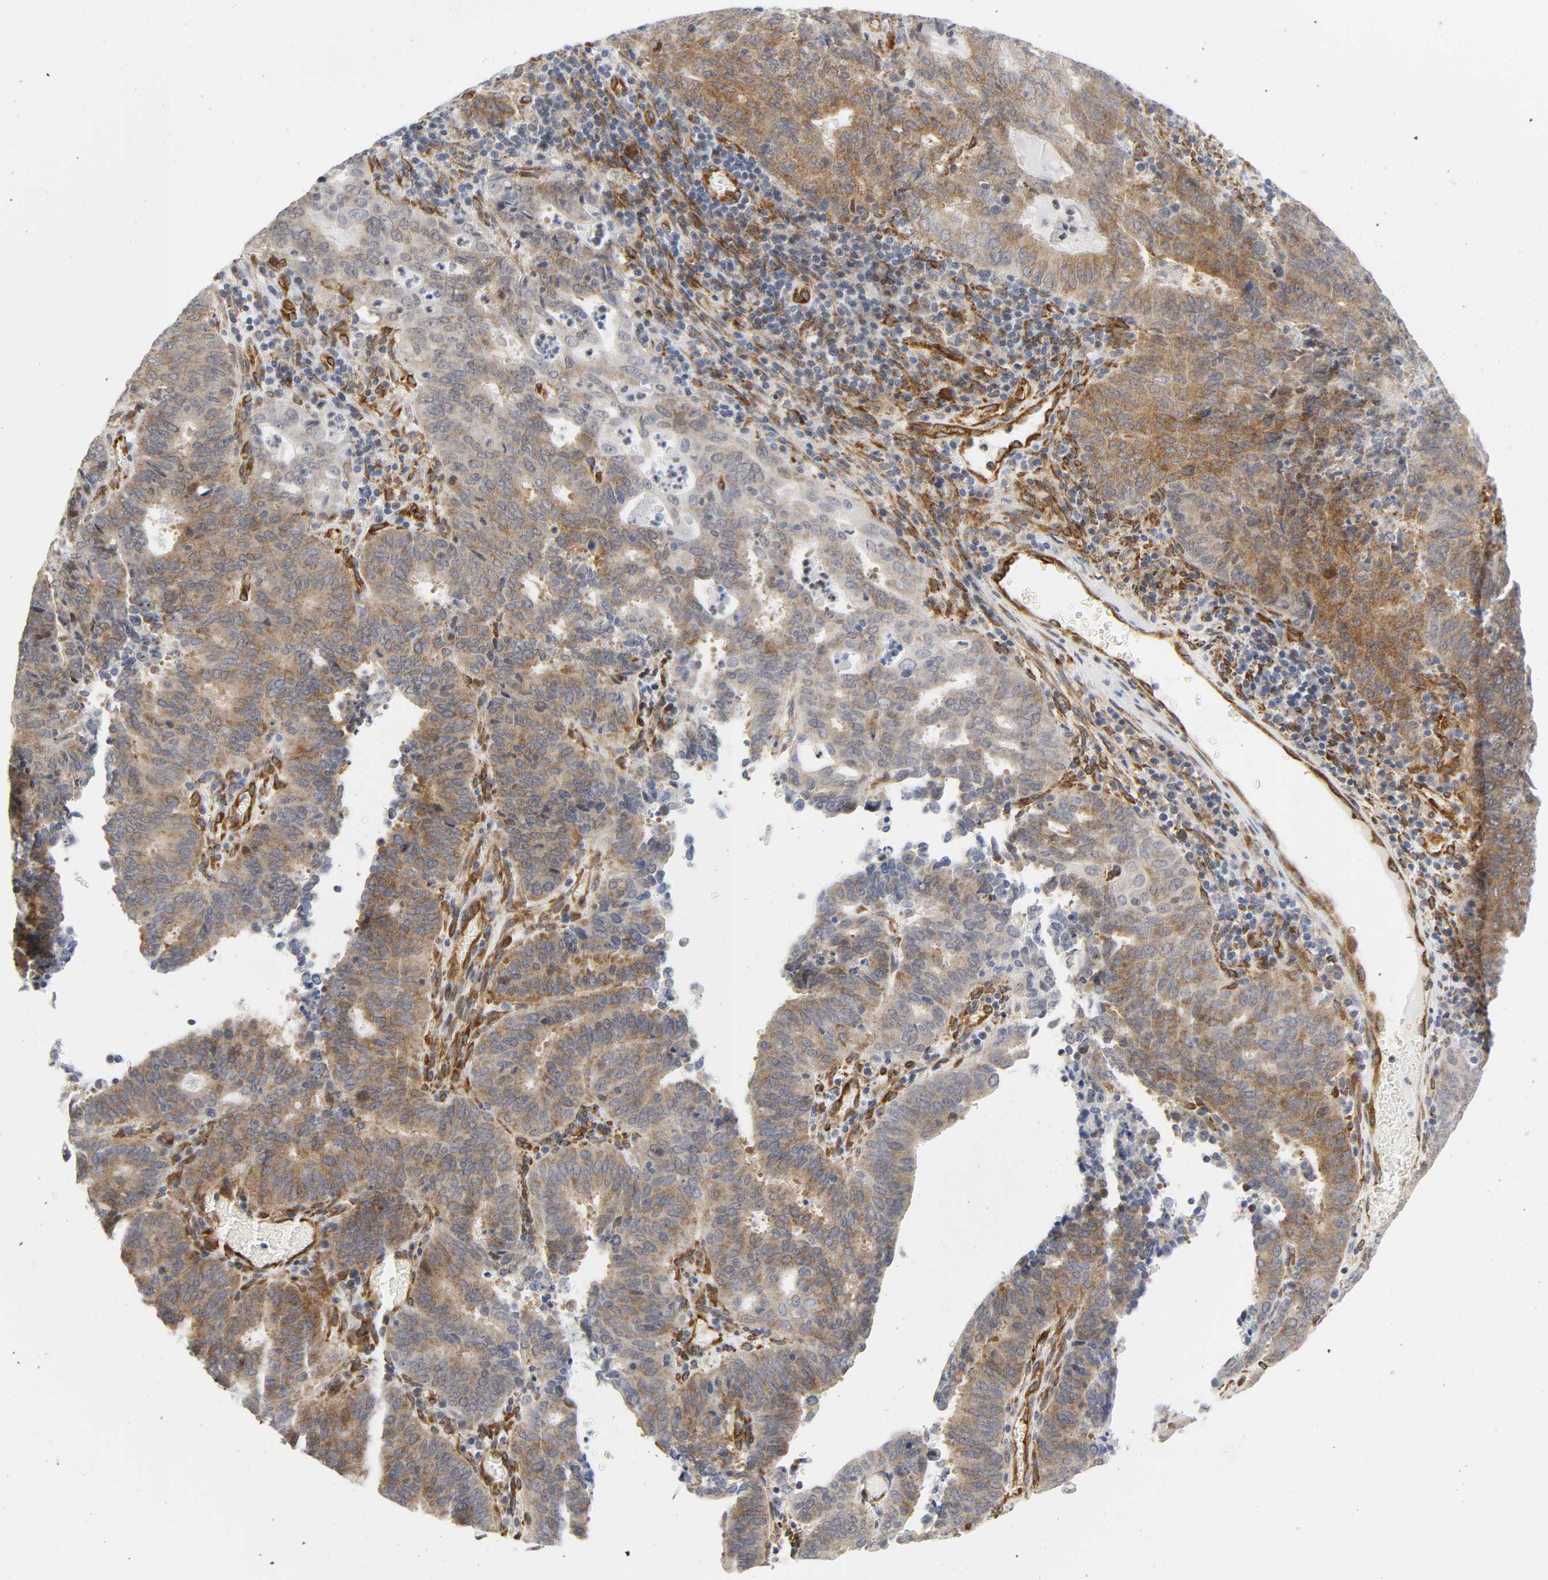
{"staining": {"intensity": "strong", "quantity": ">75%", "location": "cytoplasmic/membranous"}, "tissue": "cervical cancer", "cell_type": "Tumor cells", "image_type": "cancer", "snomed": [{"axis": "morphology", "description": "Adenocarcinoma, NOS"}, {"axis": "topography", "description": "Cervix"}], "caption": "Protein staining of cervical adenocarcinoma tissue demonstrates strong cytoplasmic/membranous positivity in approximately >75% of tumor cells.", "gene": "DOCK1", "patient": {"sex": "female", "age": 44}}